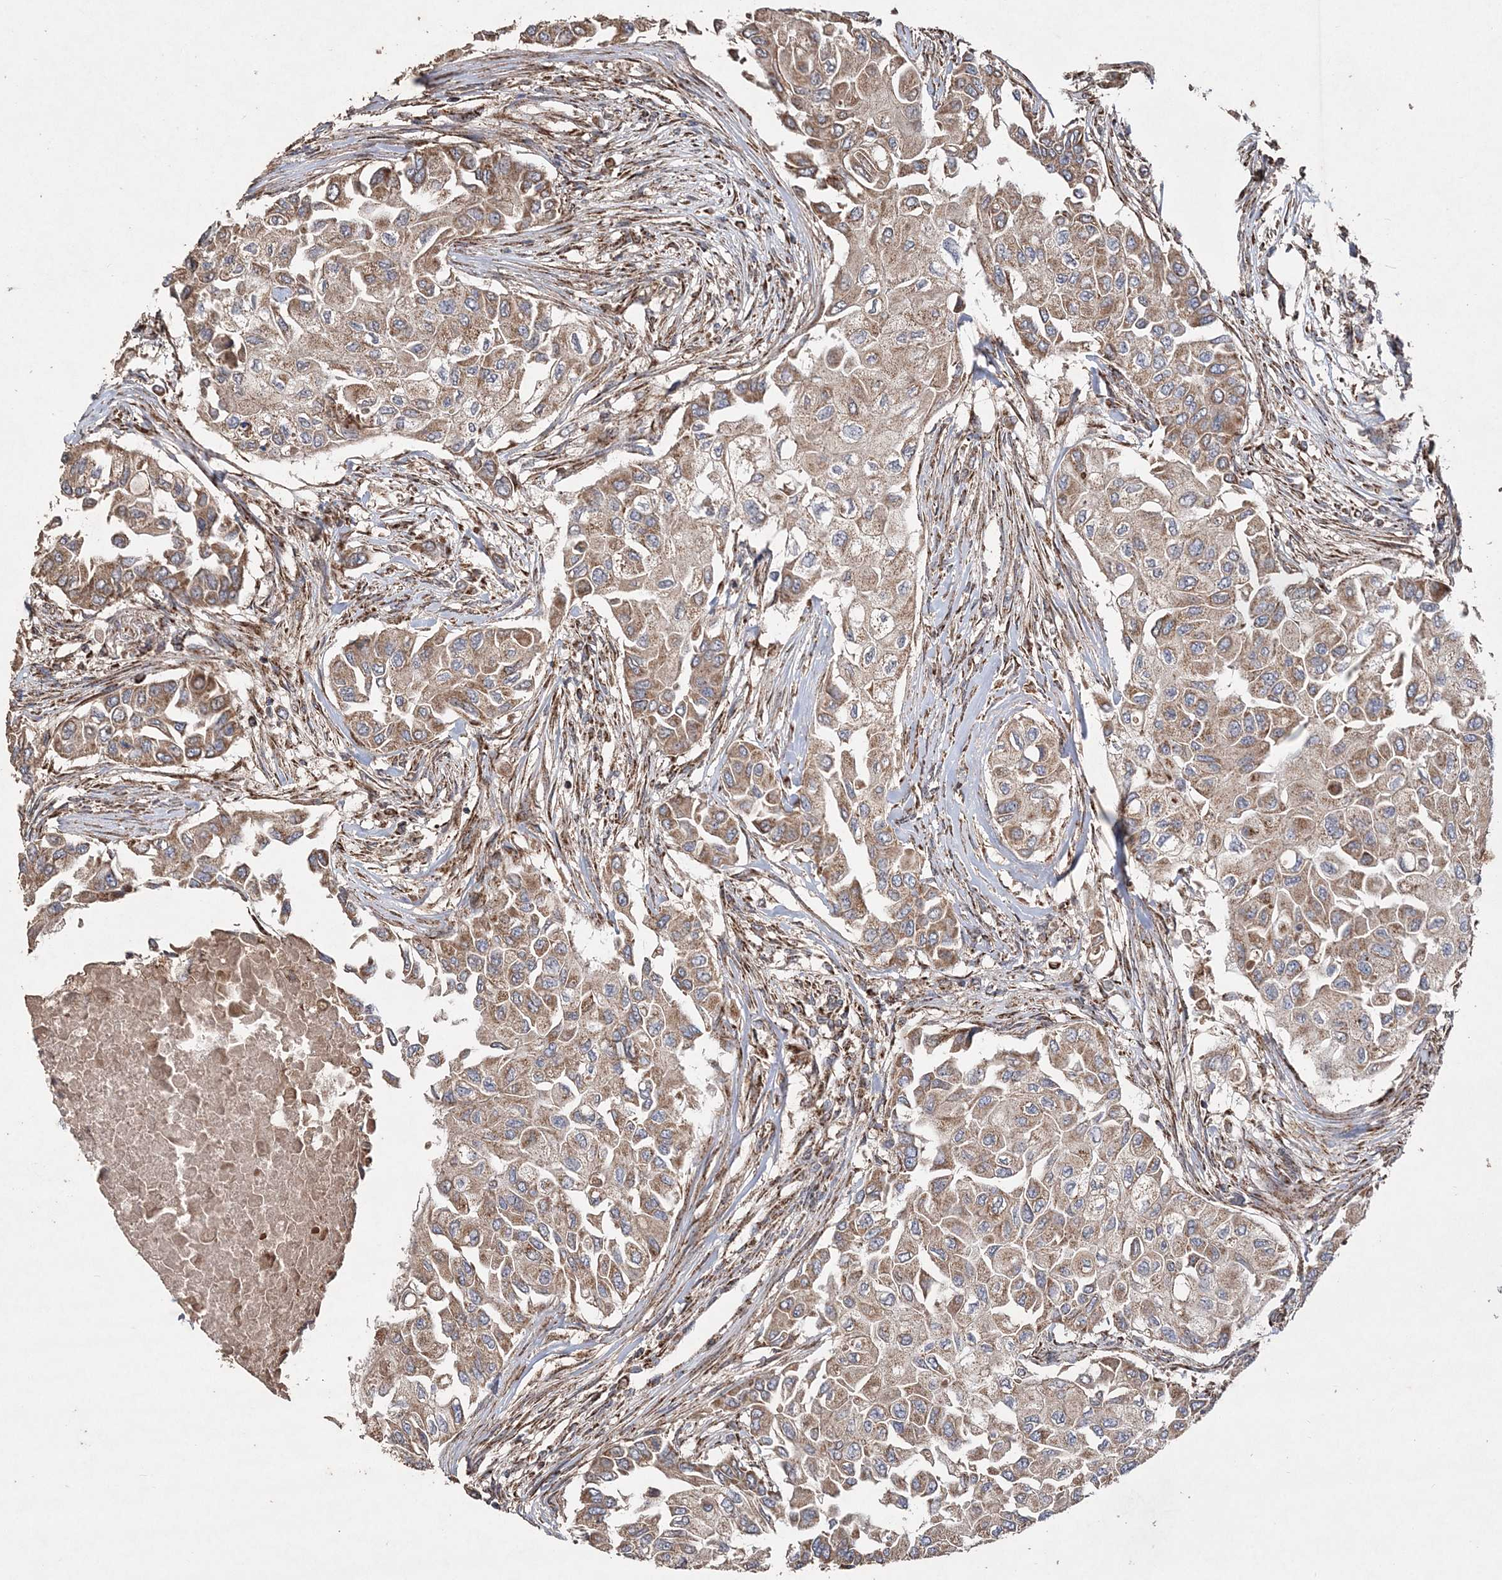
{"staining": {"intensity": "moderate", "quantity": ">75%", "location": "cytoplasmic/membranous"}, "tissue": "breast cancer", "cell_type": "Tumor cells", "image_type": "cancer", "snomed": [{"axis": "morphology", "description": "Normal tissue, NOS"}, {"axis": "morphology", "description": "Duct carcinoma"}, {"axis": "topography", "description": "Breast"}], "caption": "Immunohistochemical staining of breast invasive ductal carcinoma shows moderate cytoplasmic/membranous protein positivity in about >75% of tumor cells.", "gene": "POC5", "patient": {"sex": "female", "age": 49}}